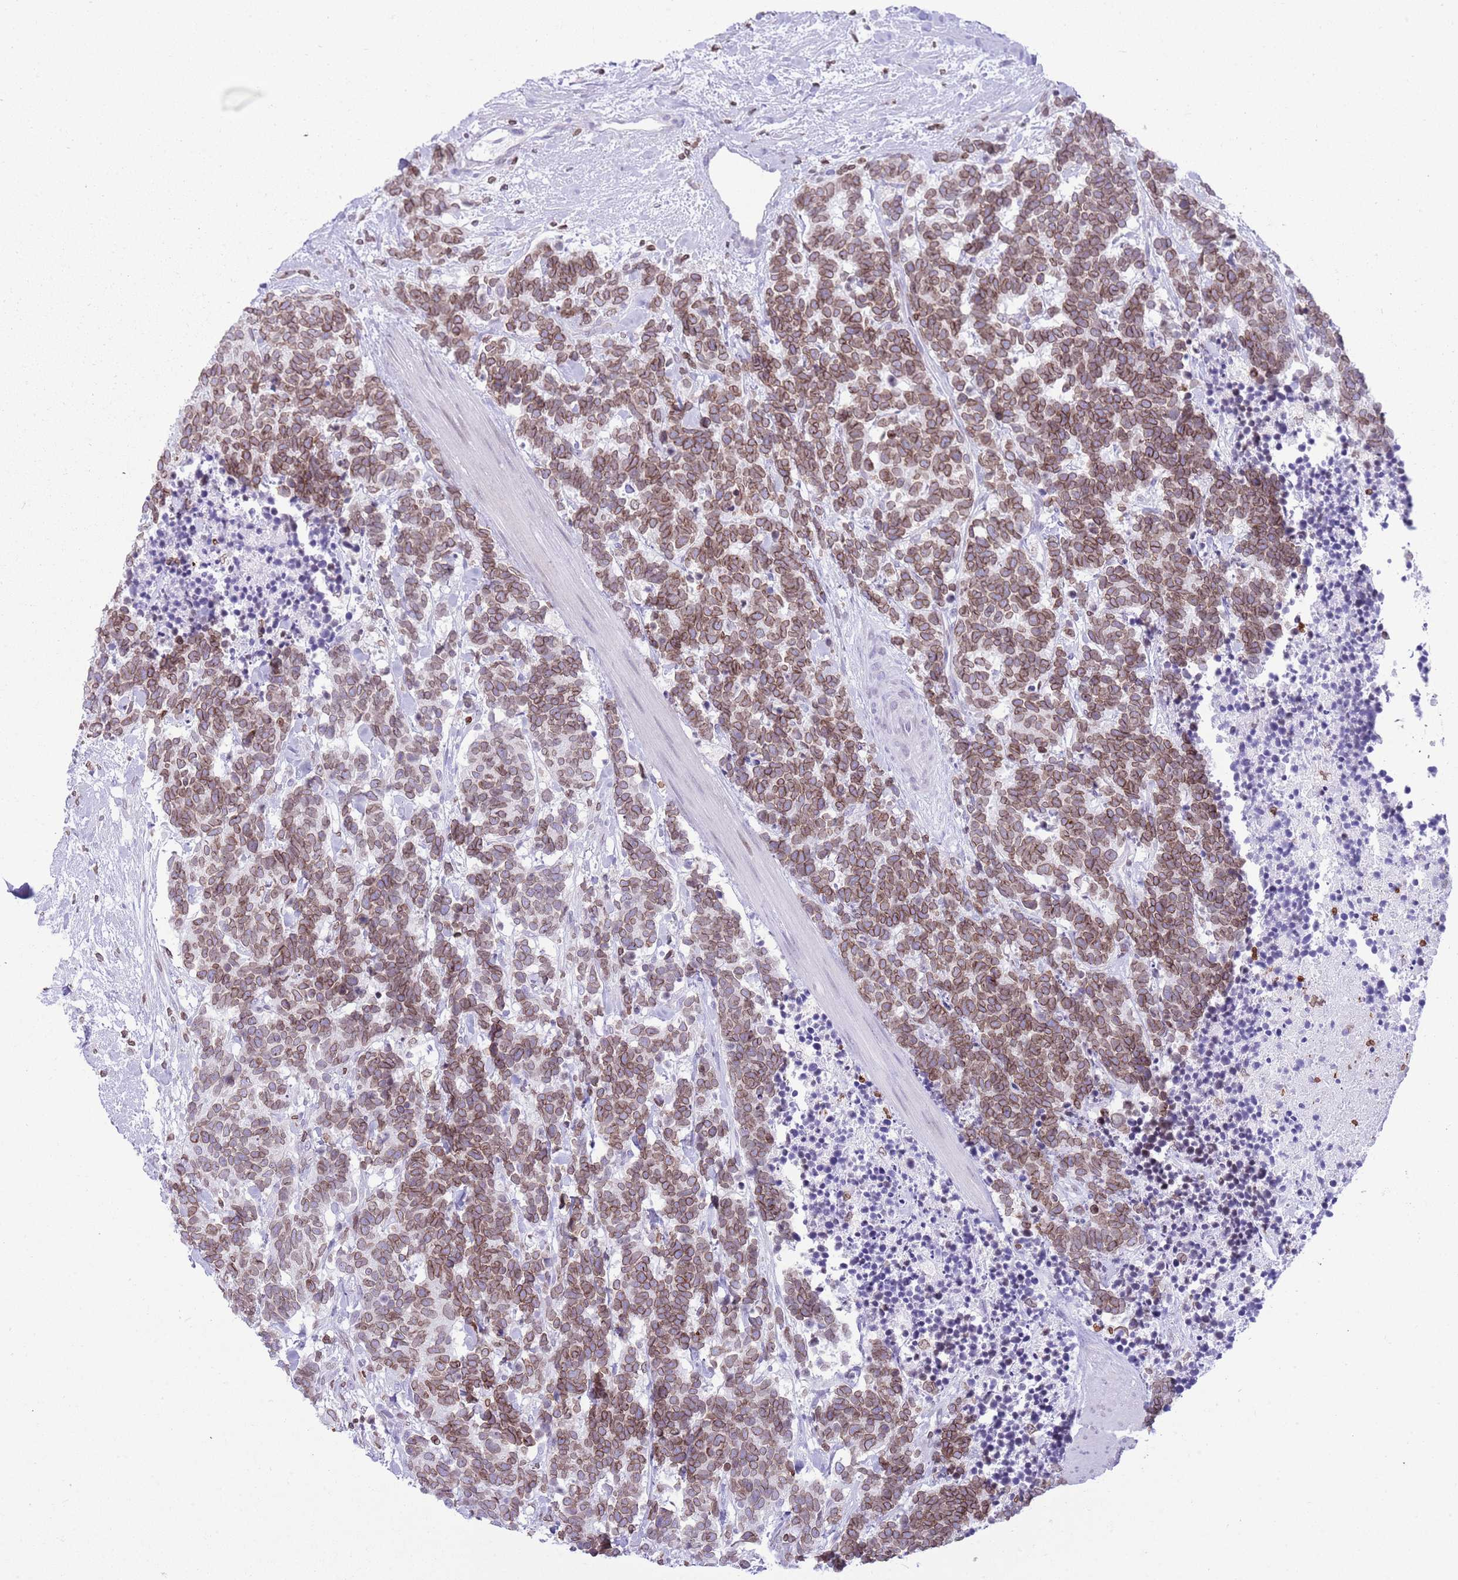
{"staining": {"intensity": "moderate", "quantity": ">75%", "location": "cytoplasmic/membranous,nuclear"}, "tissue": "carcinoid", "cell_type": "Tumor cells", "image_type": "cancer", "snomed": [{"axis": "morphology", "description": "Carcinoma, NOS"}, {"axis": "morphology", "description": "Carcinoid, malignant, NOS"}, {"axis": "topography", "description": "Prostate"}], "caption": "The immunohistochemical stain shows moderate cytoplasmic/membranous and nuclear positivity in tumor cells of carcinoid tissue.", "gene": "LBR", "patient": {"sex": "male", "age": 57}}